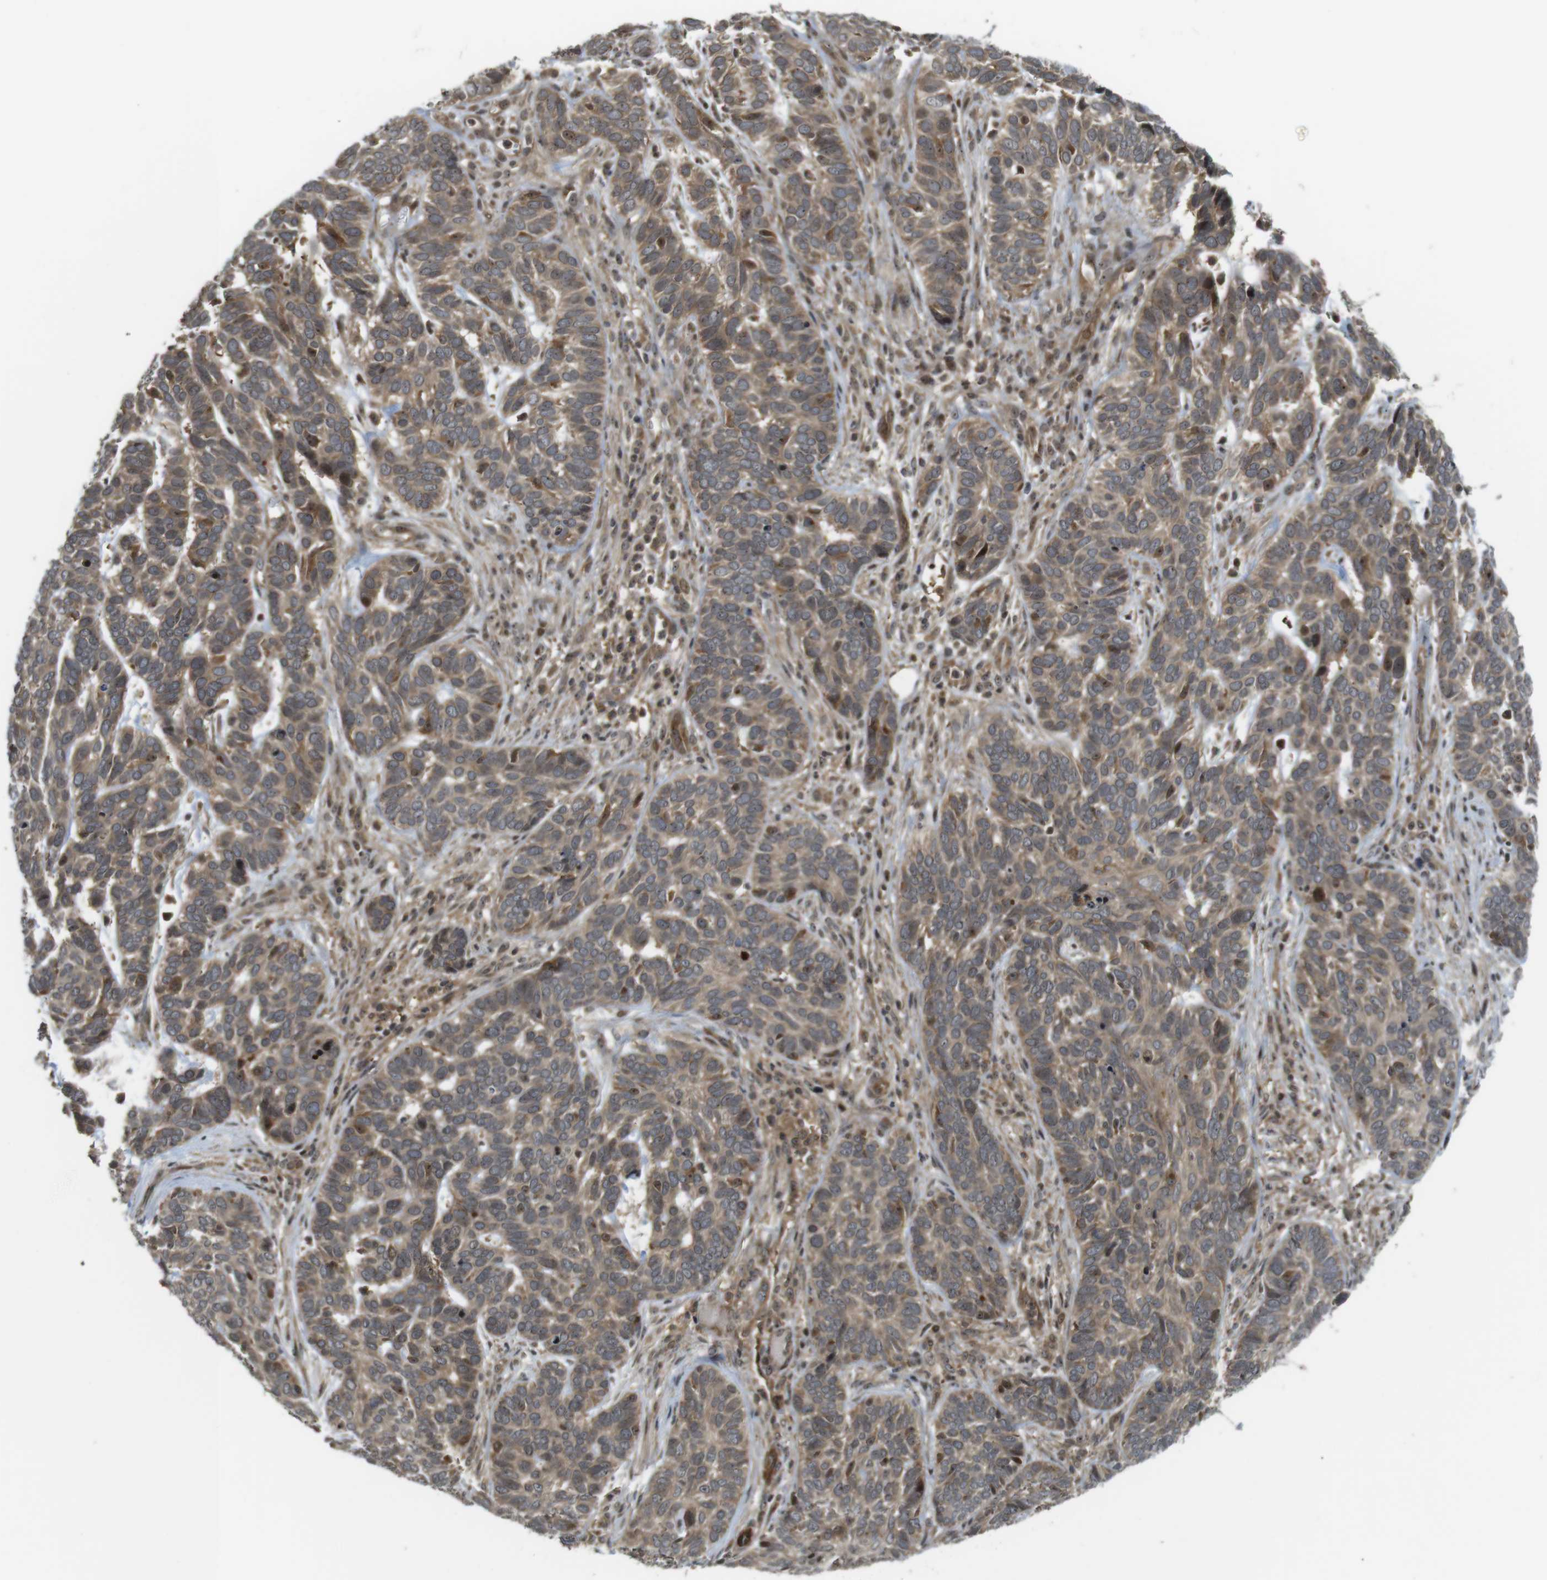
{"staining": {"intensity": "moderate", "quantity": ">75%", "location": "cytoplasmic/membranous"}, "tissue": "skin cancer", "cell_type": "Tumor cells", "image_type": "cancer", "snomed": [{"axis": "morphology", "description": "Basal cell carcinoma"}, {"axis": "topography", "description": "Skin"}], "caption": "Protein positivity by immunohistochemistry (IHC) shows moderate cytoplasmic/membranous expression in approximately >75% of tumor cells in skin cancer (basal cell carcinoma).", "gene": "CC2D1A", "patient": {"sex": "male", "age": 87}}